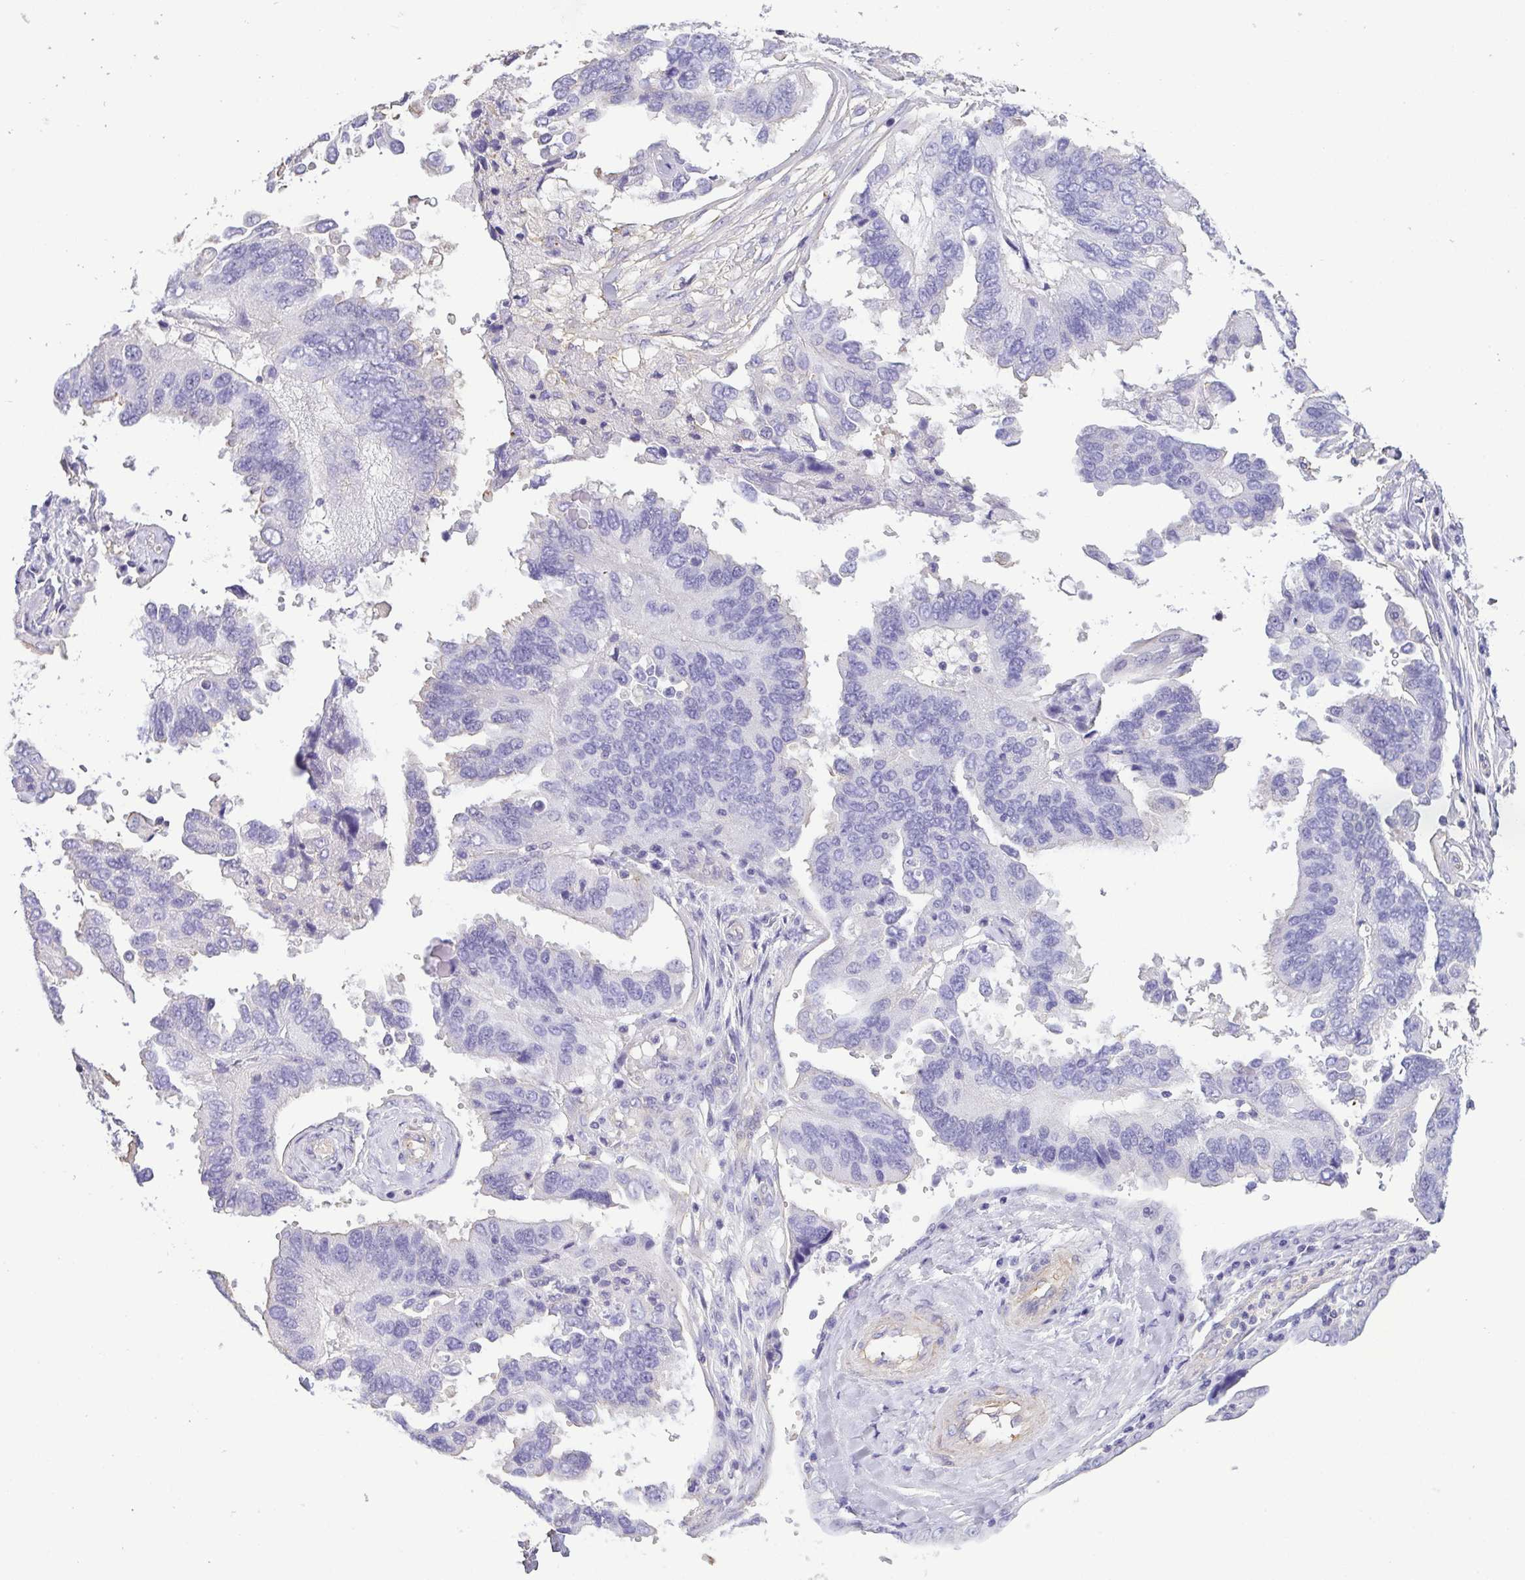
{"staining": {"intensity": "negative", "quantity": "none", "location": "none"}, "tissue": "ovarian cancer", "cell_type": "Tumor cells", "image_type": "cancer", "snomed": [{"axis": "morphology", "description": "Cystadenocarcinoma, serous, NOS"}, {"axis": "topography", "description": "Ovary"}], "caption": "Immunohistochemistry of human ovarian cancer demonstrates no staining in tumor cells. Brightfield microscopy of immunohistochemistry stained with DAB (3,3'-diaminobenzidine) (brown) and hematoxylin (blue), captured at high magnification.", "gene": "MYL6", "patient": {"sex": "female", "age": 79}}